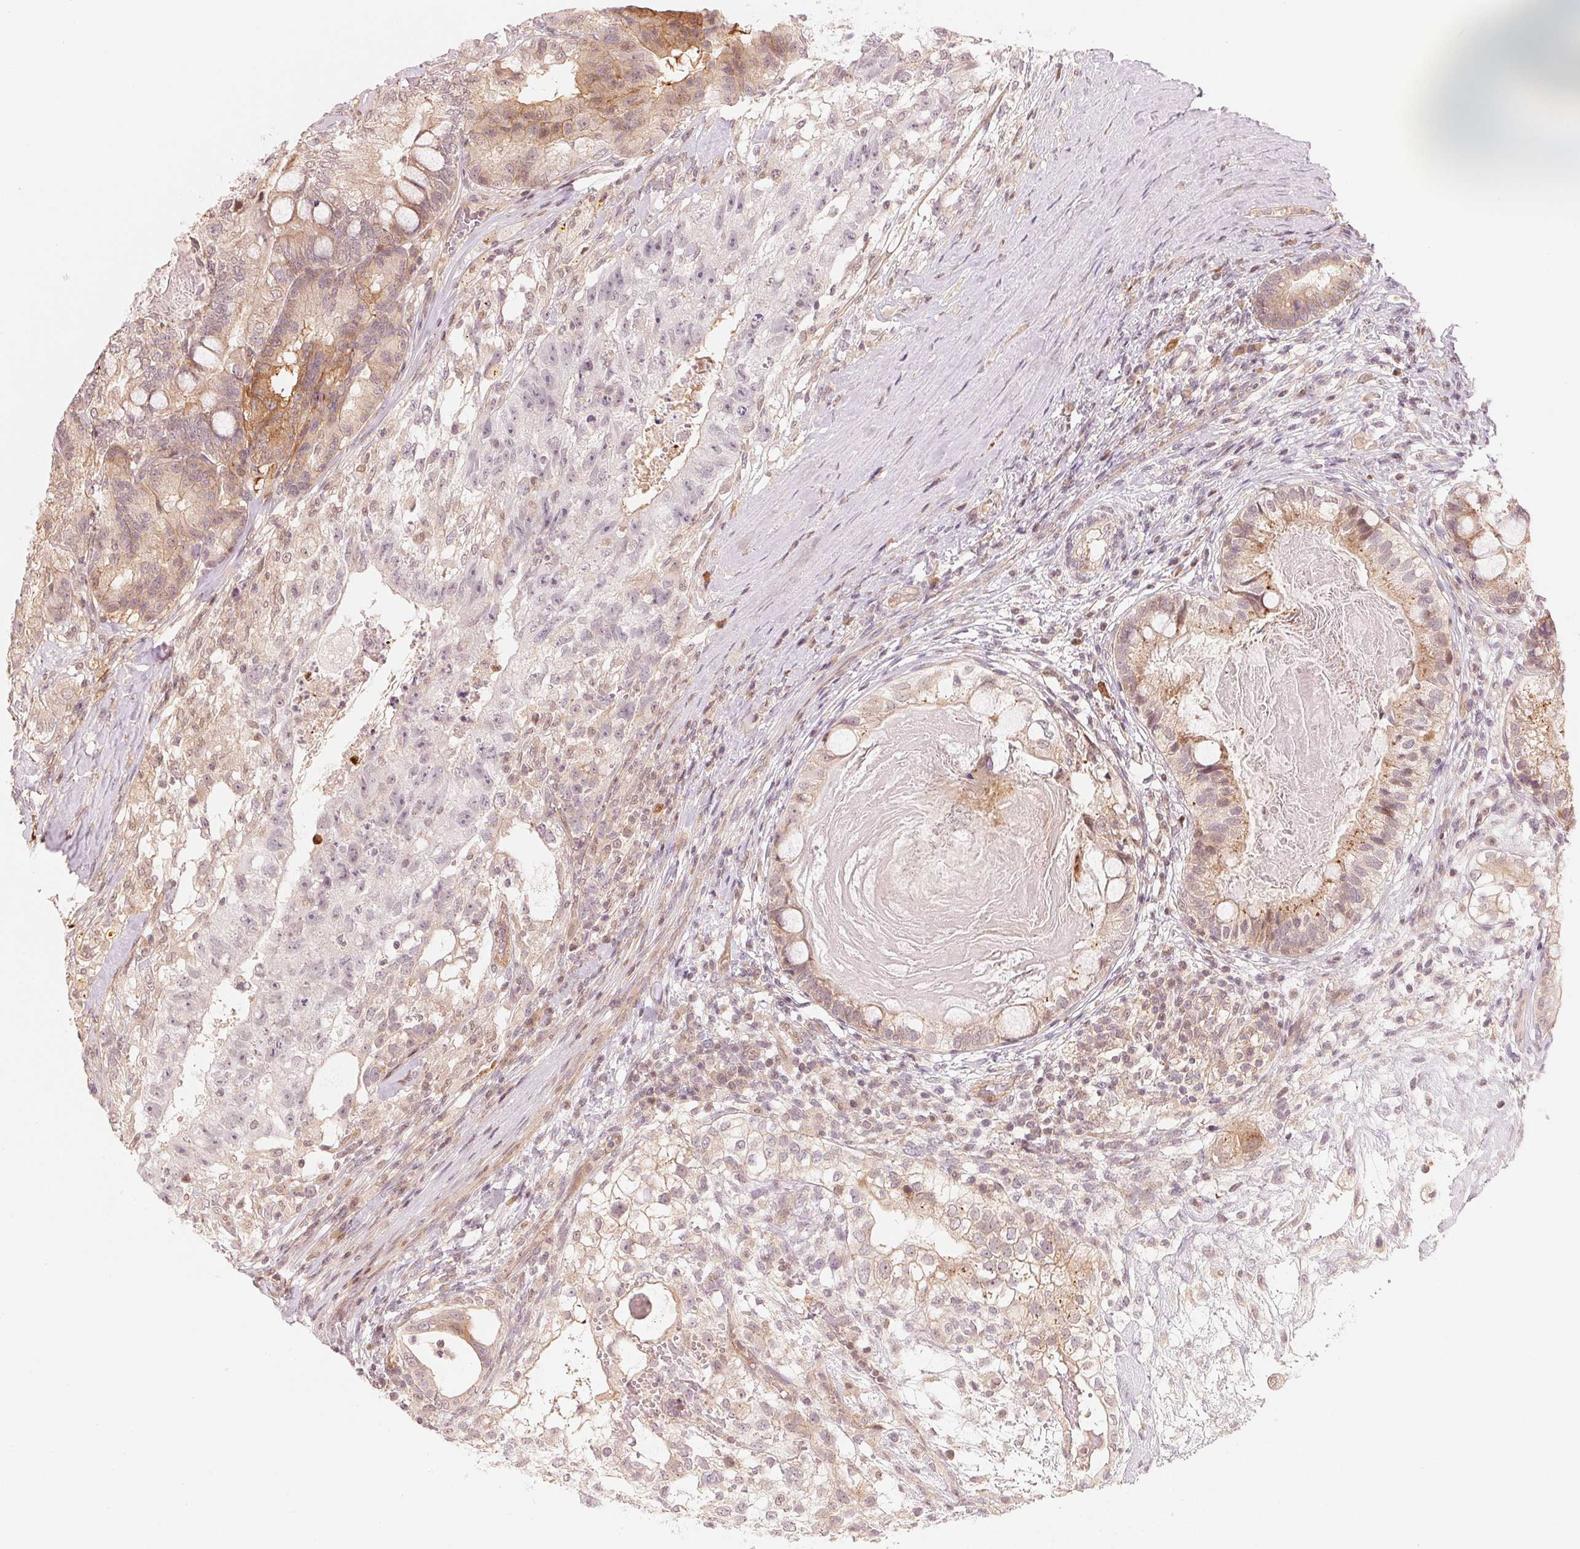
{"staining": {"intensity": "moderate", "quantity": "<25%", "location": "cytoplasmic/membranous"}, "tissue": "testis cancer", "cell_type": "Tumor cells", "image_type": "cancer", "snomed": [{"axis": "morphology", "description": "Seminoma, NOS"}, {"axis": "morphology", "description": "Carcinoma, Embryonal, NOS"}, {"axis": "topography", "description": "Testis"}], "caption": "Protein staining of testis cancer tissue demonstrates moderate cytoplasmic/membranous expression in about <25% of tumor cells.", "gene": "PRKN", "patient": {"sex": "male", "age": 41}}